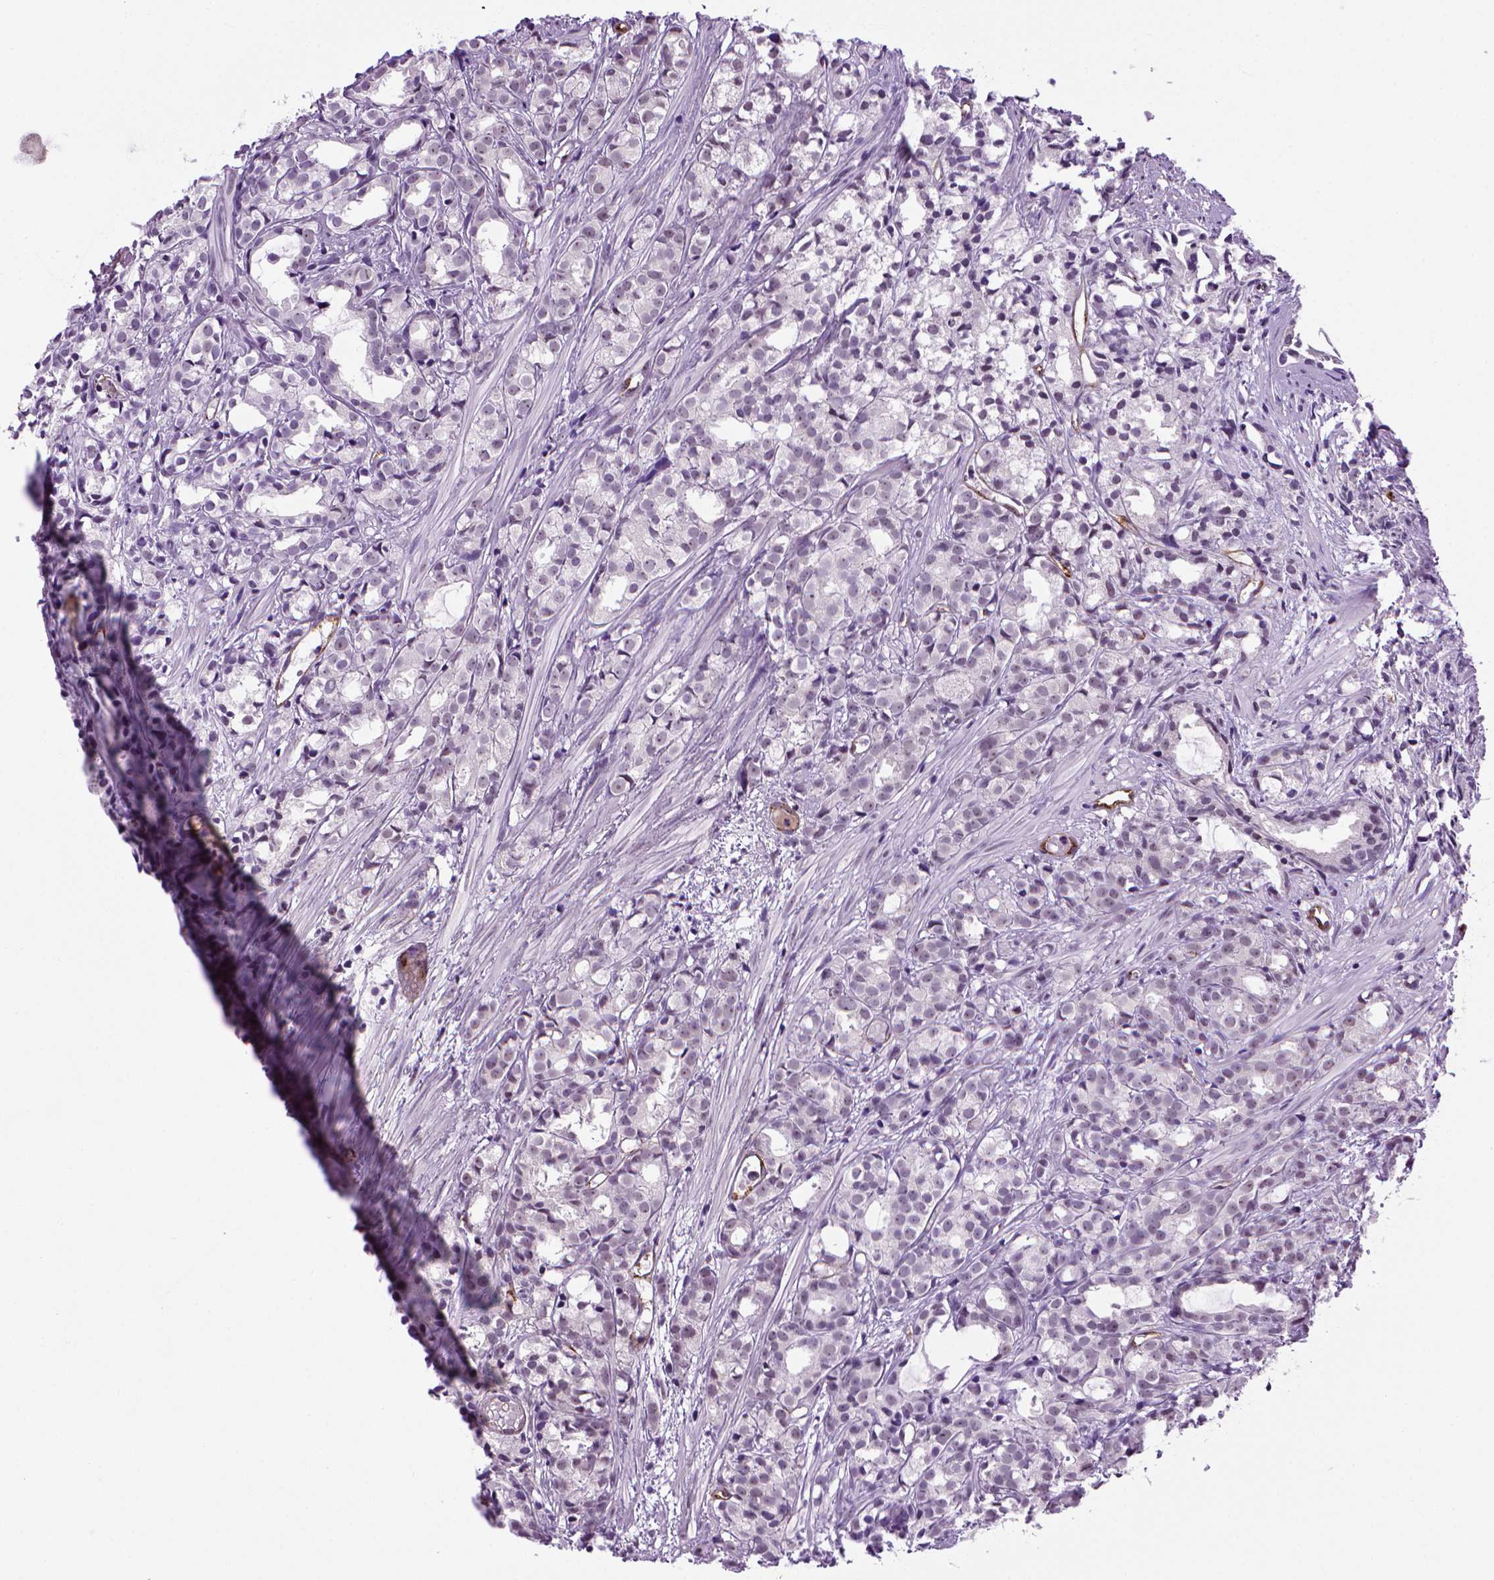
{"staining": {"intensity": "negative", "quantity": "none", "location": "none"}, "tissue": "prostate cancer", "cell_type": "Tumor cells", "image_type": "cancer", "snomed": [{"axis": "morphology", "description": "Adenocarcinoma, High grade"}, {"axis": "topography", "description": "Prostate"}], "caption": "Micrograph shows no significant protein staining in tumor cells of adenocarcinoma (high-grade) (prostate). (Brightfield microscopy of DAB (3,3'-diaminobenzidine) immunohistochemistry at high magnification).", "gene": "VWF", "patient": {"sex": "male", "age": 79}}